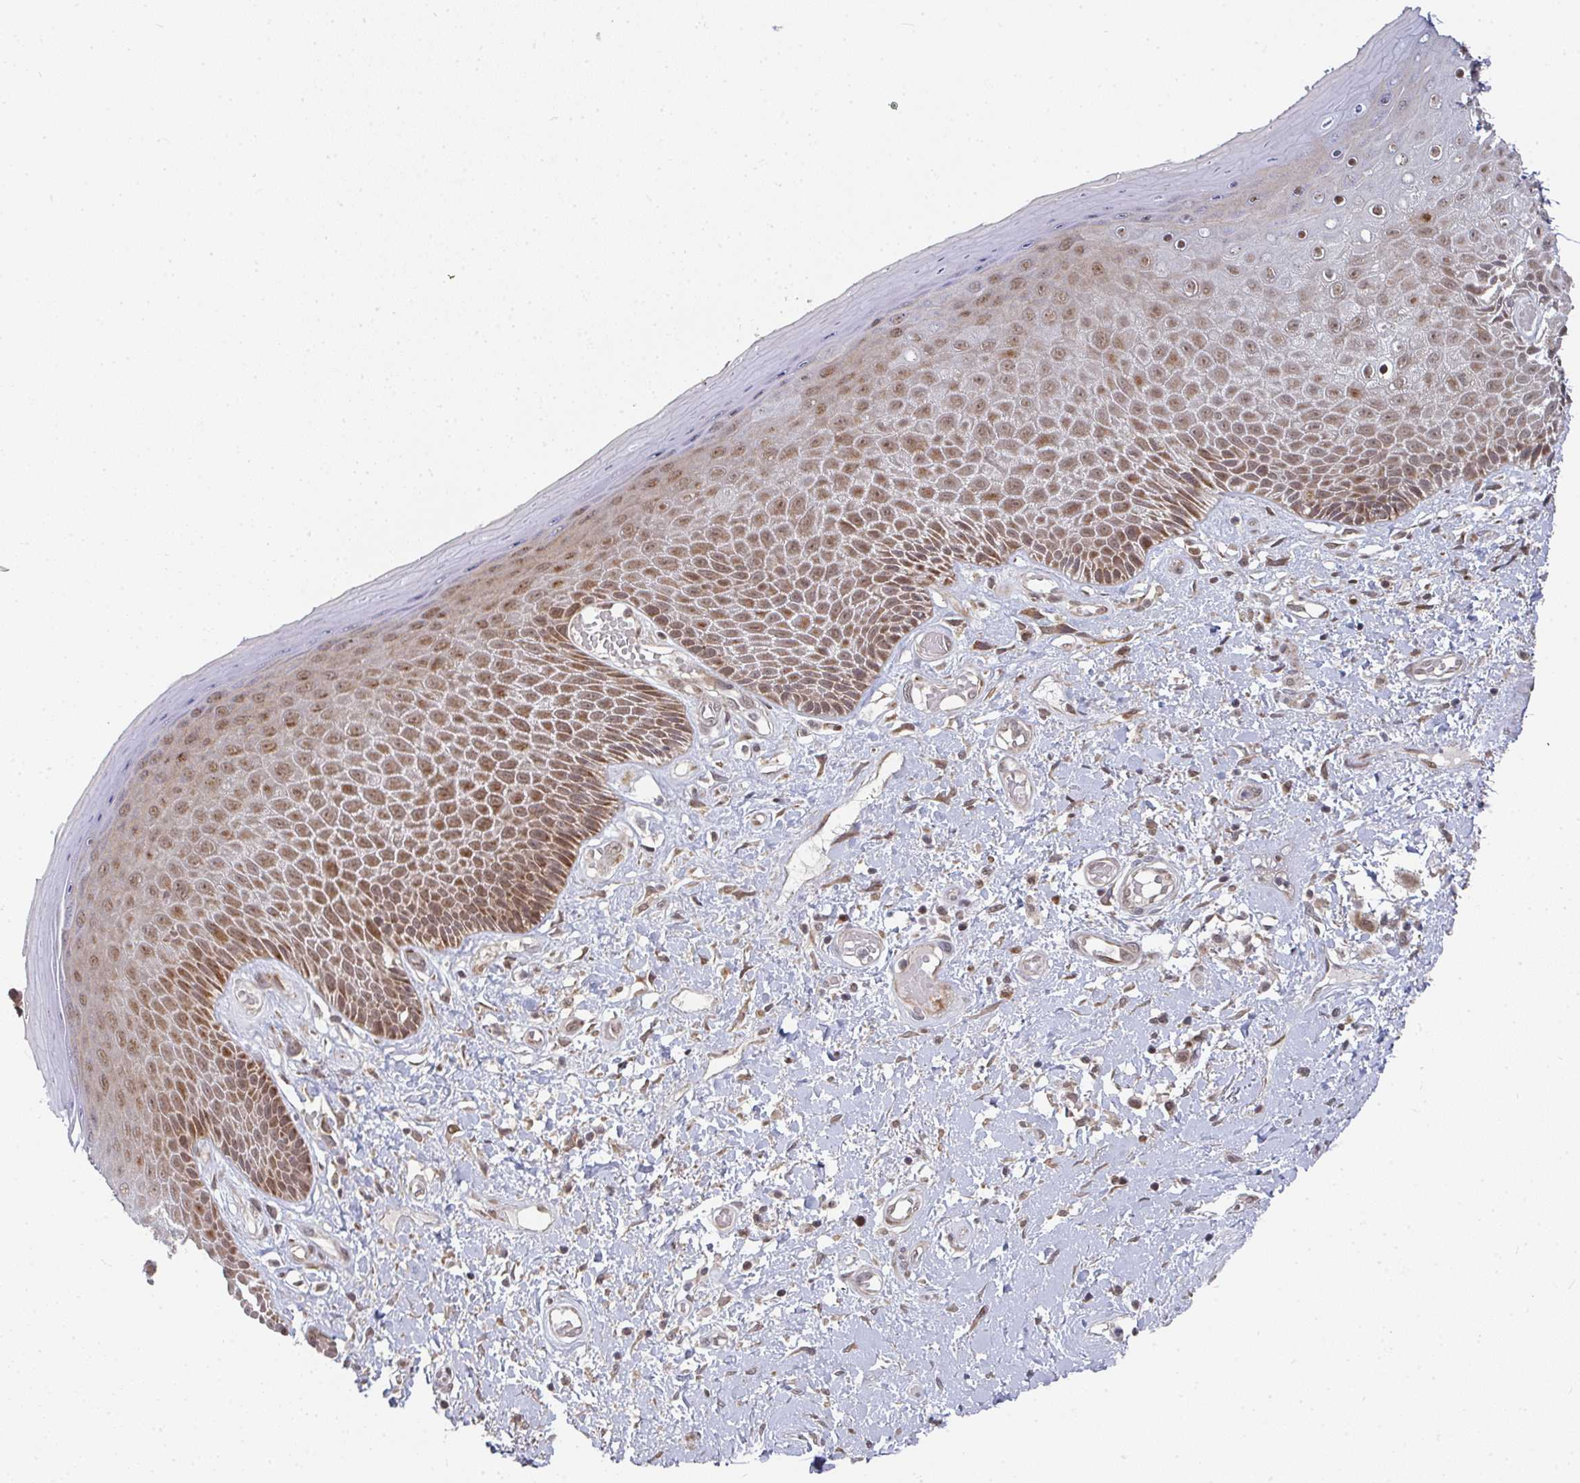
{"staining": {"intensity": "moderate", "quantity": ">75%", "location": "cytoplasmic/membranous,nuclear"}, "tissue": "skin", "cell_type": "Epidermal cells", "image_type": "normal", "snomed": [{"axis": "morphology", "description": "Normal tissue, NOS"}, {"axis": "topography", "description": "Anal"}, {"axis": "topography", "description": "Peripheral nerve tissue"}], "caption": "This photomicrograph exhibits normal skin stained with immunohistochemistry to label a protein in brown. The cytoplasmic/membranous,nuclear of epidermal cells show moderate positivity for the protein. Nuclei are counter-stained blue.", "gene": "RBBP5", "patient": {"sex": "male", "age": 78}}